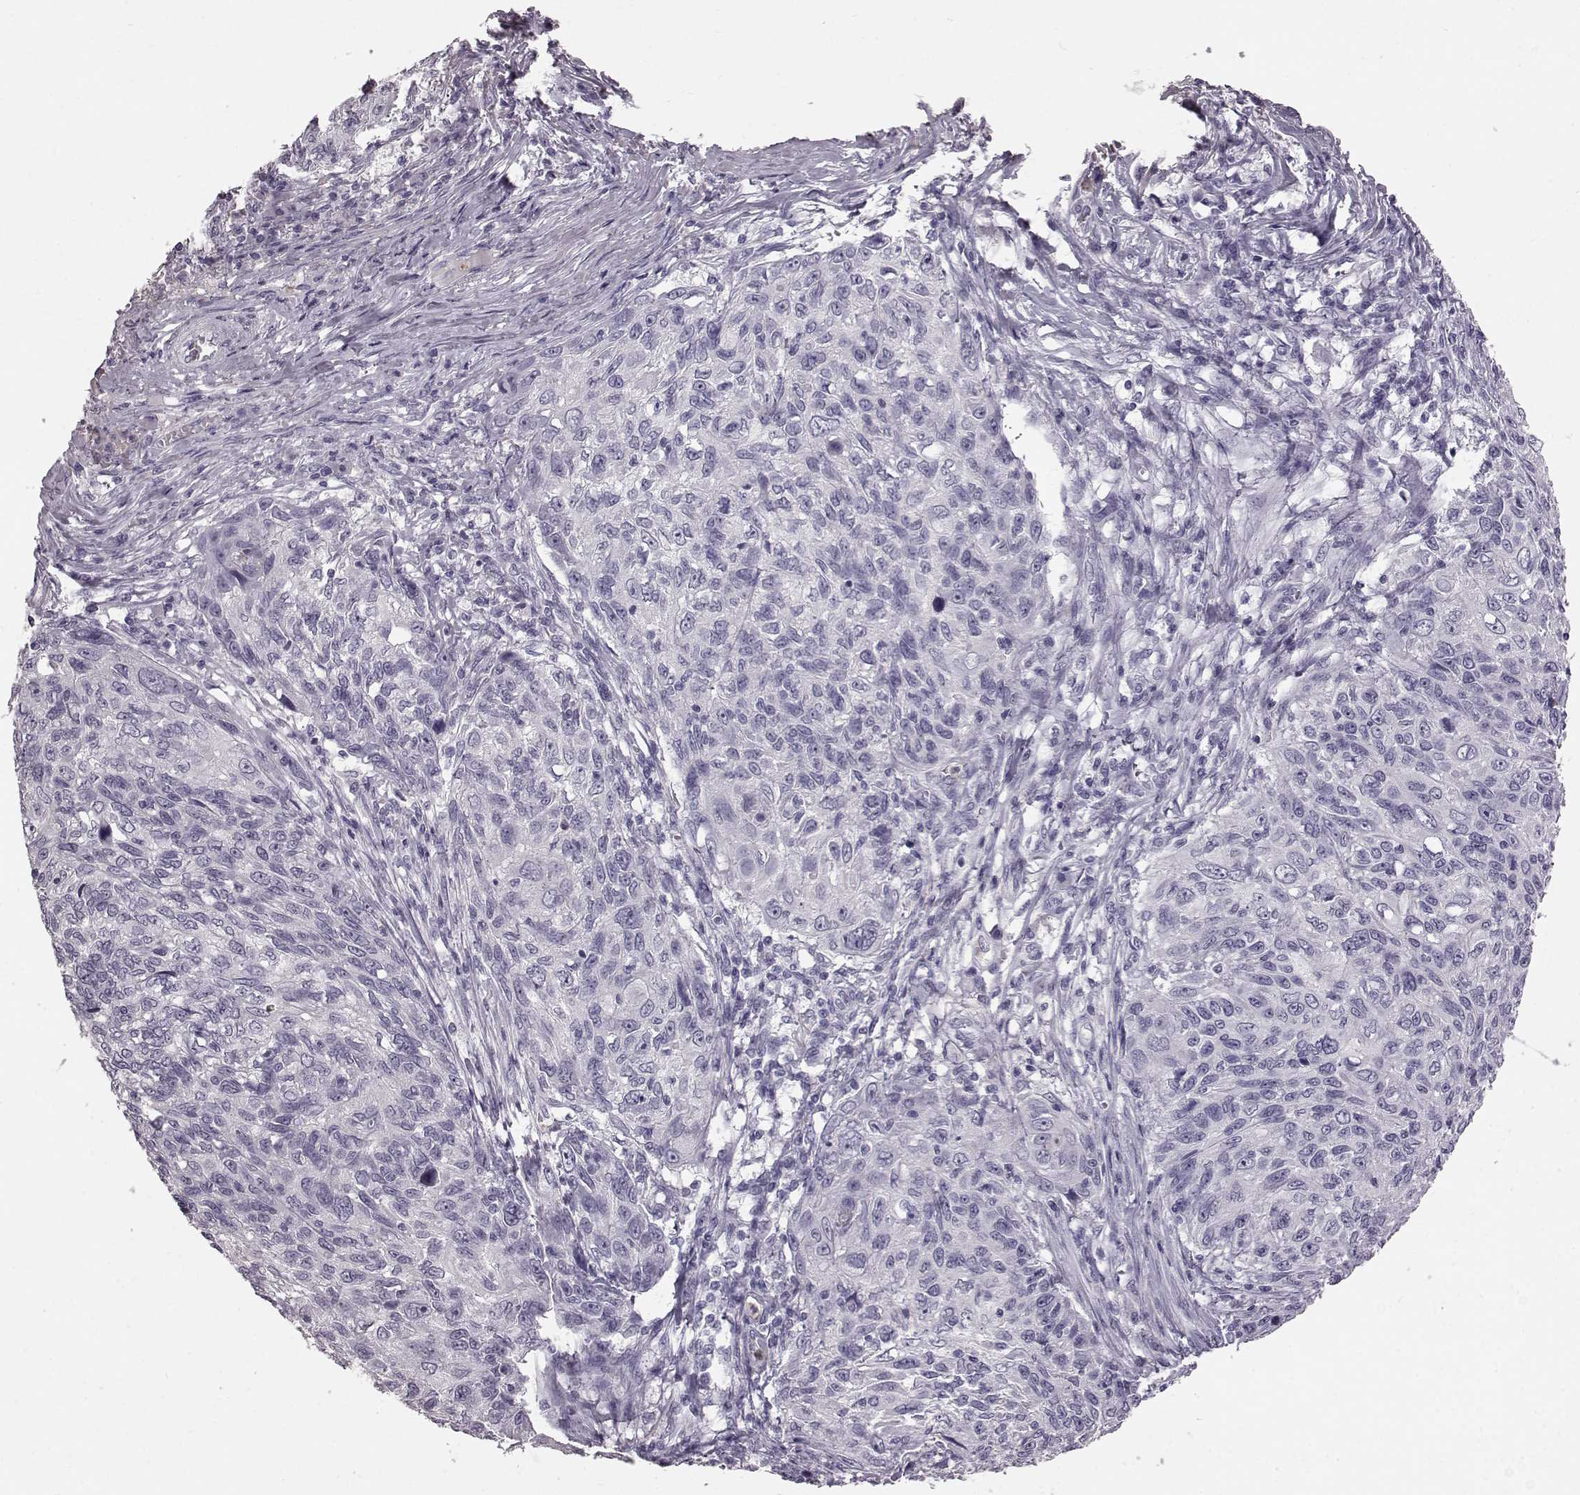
{"staining": {"intensity": "negative", "quantity": "none", "location": "none"}, "tissue": "skin cancer", "cell_type": "Tumor cells", "image_type": "cancer", "snomed": [{"axis": "morphology", "description": "Squamous cell carcinoma, NOS"}, {"axis": "topography", "description": "Skin"}], "caption": "The immunohistochemistry (IHC) image has no significant expression in tumor cells of squamous cell carcinoma (skin) tissue. (DAB IHC visualized using brightfield microscopy, high magnification).", "gene": "FUT4", "patient": {"sex": "male", "age": 92}}